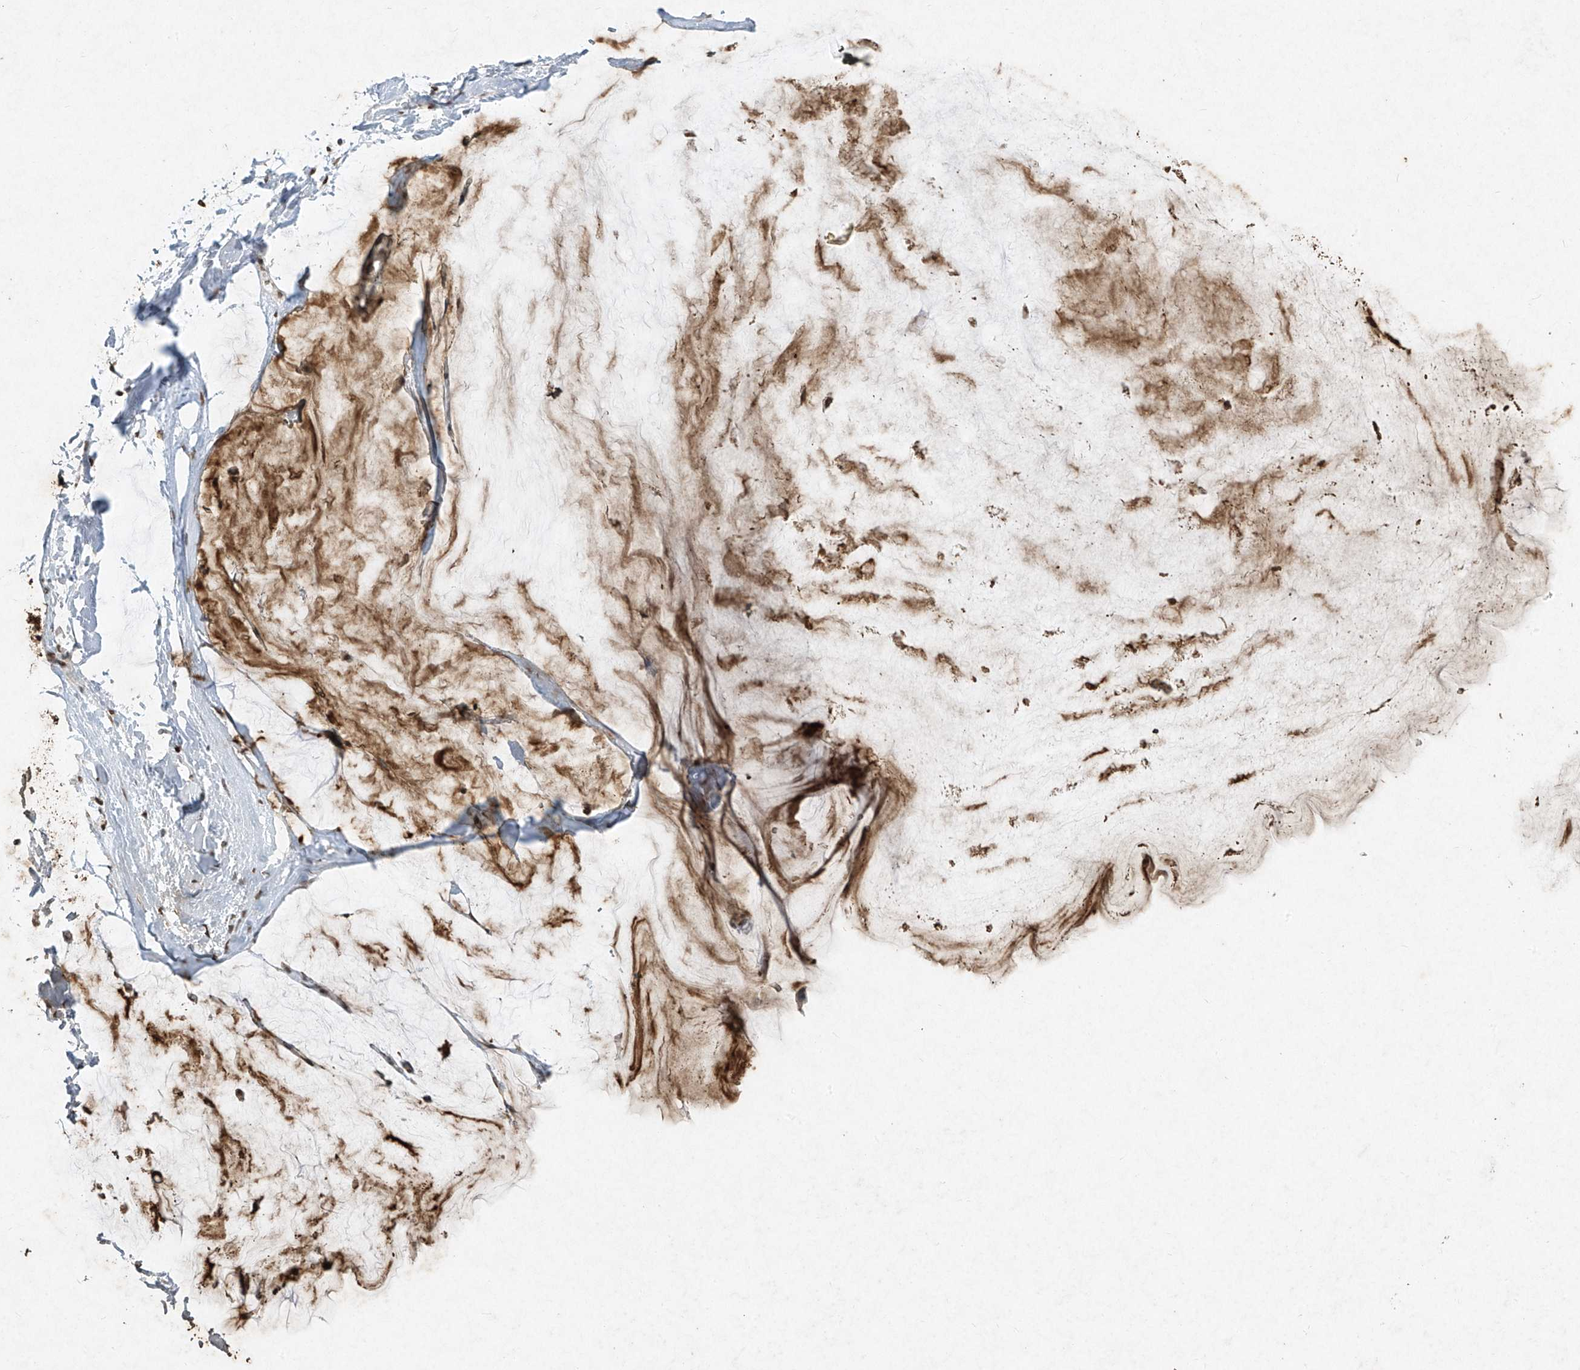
{"staining": {"intensity": "moderate", "quantity": ">75%", "location": "nuclear"}, "tissue": "ovarian cancer", "cell_type": "Tumor cells", "image_type": "cancer", "snomed": [{"axis": "morphology", "description": "Cystadenocarcinoma, mucinous, NOS"}, {"axis": "topography", "description": "Ovary"}], "caption": "The micrograph exhibits immunohistochemical staining of ovarian cancer (mucinous cystadenocarcinoma). There is moderate nuclear staining is seen in approximately >75% of tumor cells.", "gene": "ATRIP", "patient": {"sex": "female", "age": 39}}